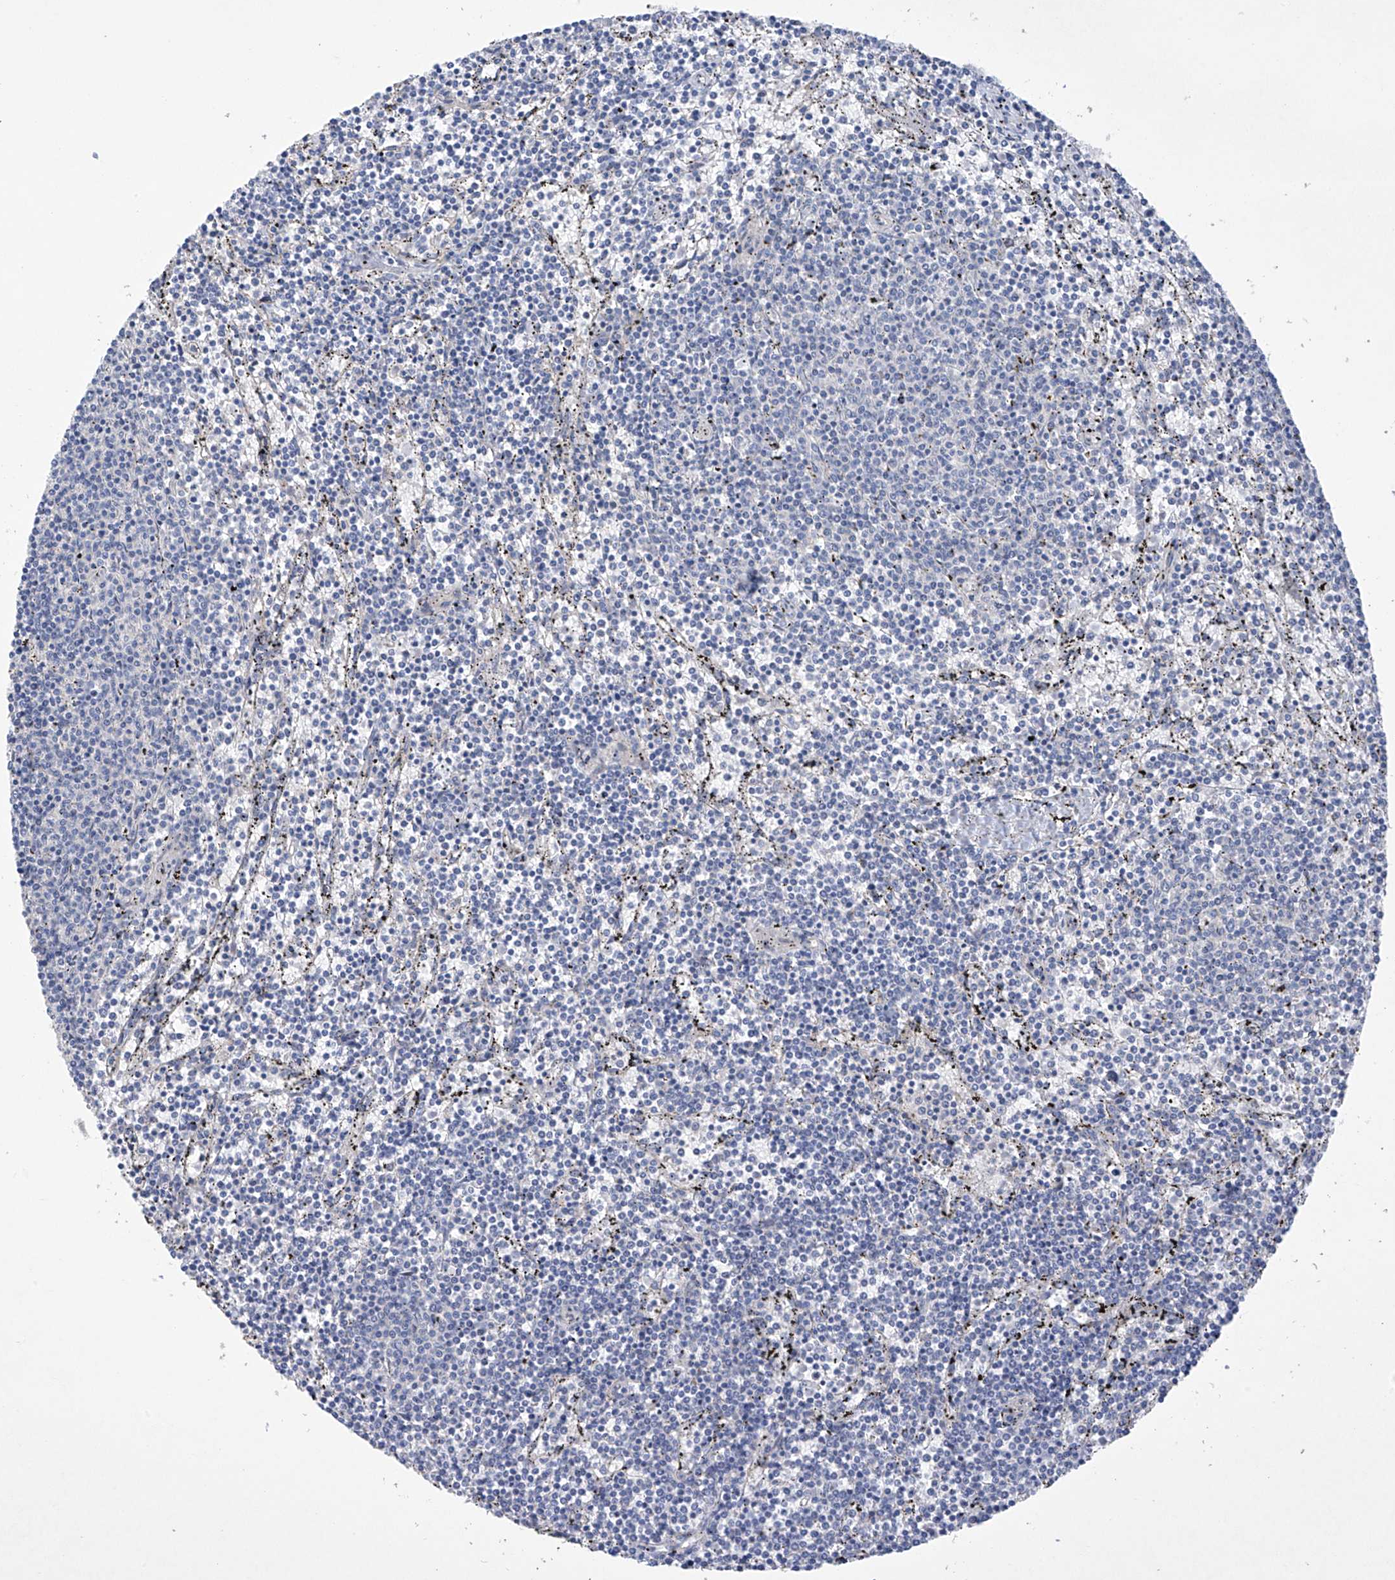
{"staining": {"intensity": "negative", "quantity": "none", "location": "none"}, "tissue": "lymphoma", "cell_type": "Tumor cells", "image_type": "cancer", "snomed": [{"axis": "morphology", "description": "Malignant lymphoma, non-Hodgkin's type, Low grade"}, {"axis": "topography", "description": "Spleen"}], "caption": "Immunohistochemistry (IHC) histopathology image of neoplastic tissue: low-grade malignant lymphoma, non-Hodgkin's type stained with DAB (3,3'-diaminobenzidine) exhibits no significant protein positivity in tumor cells.", "gene": "PRSS12", "patient": {"sex": "female", "age": 50}}